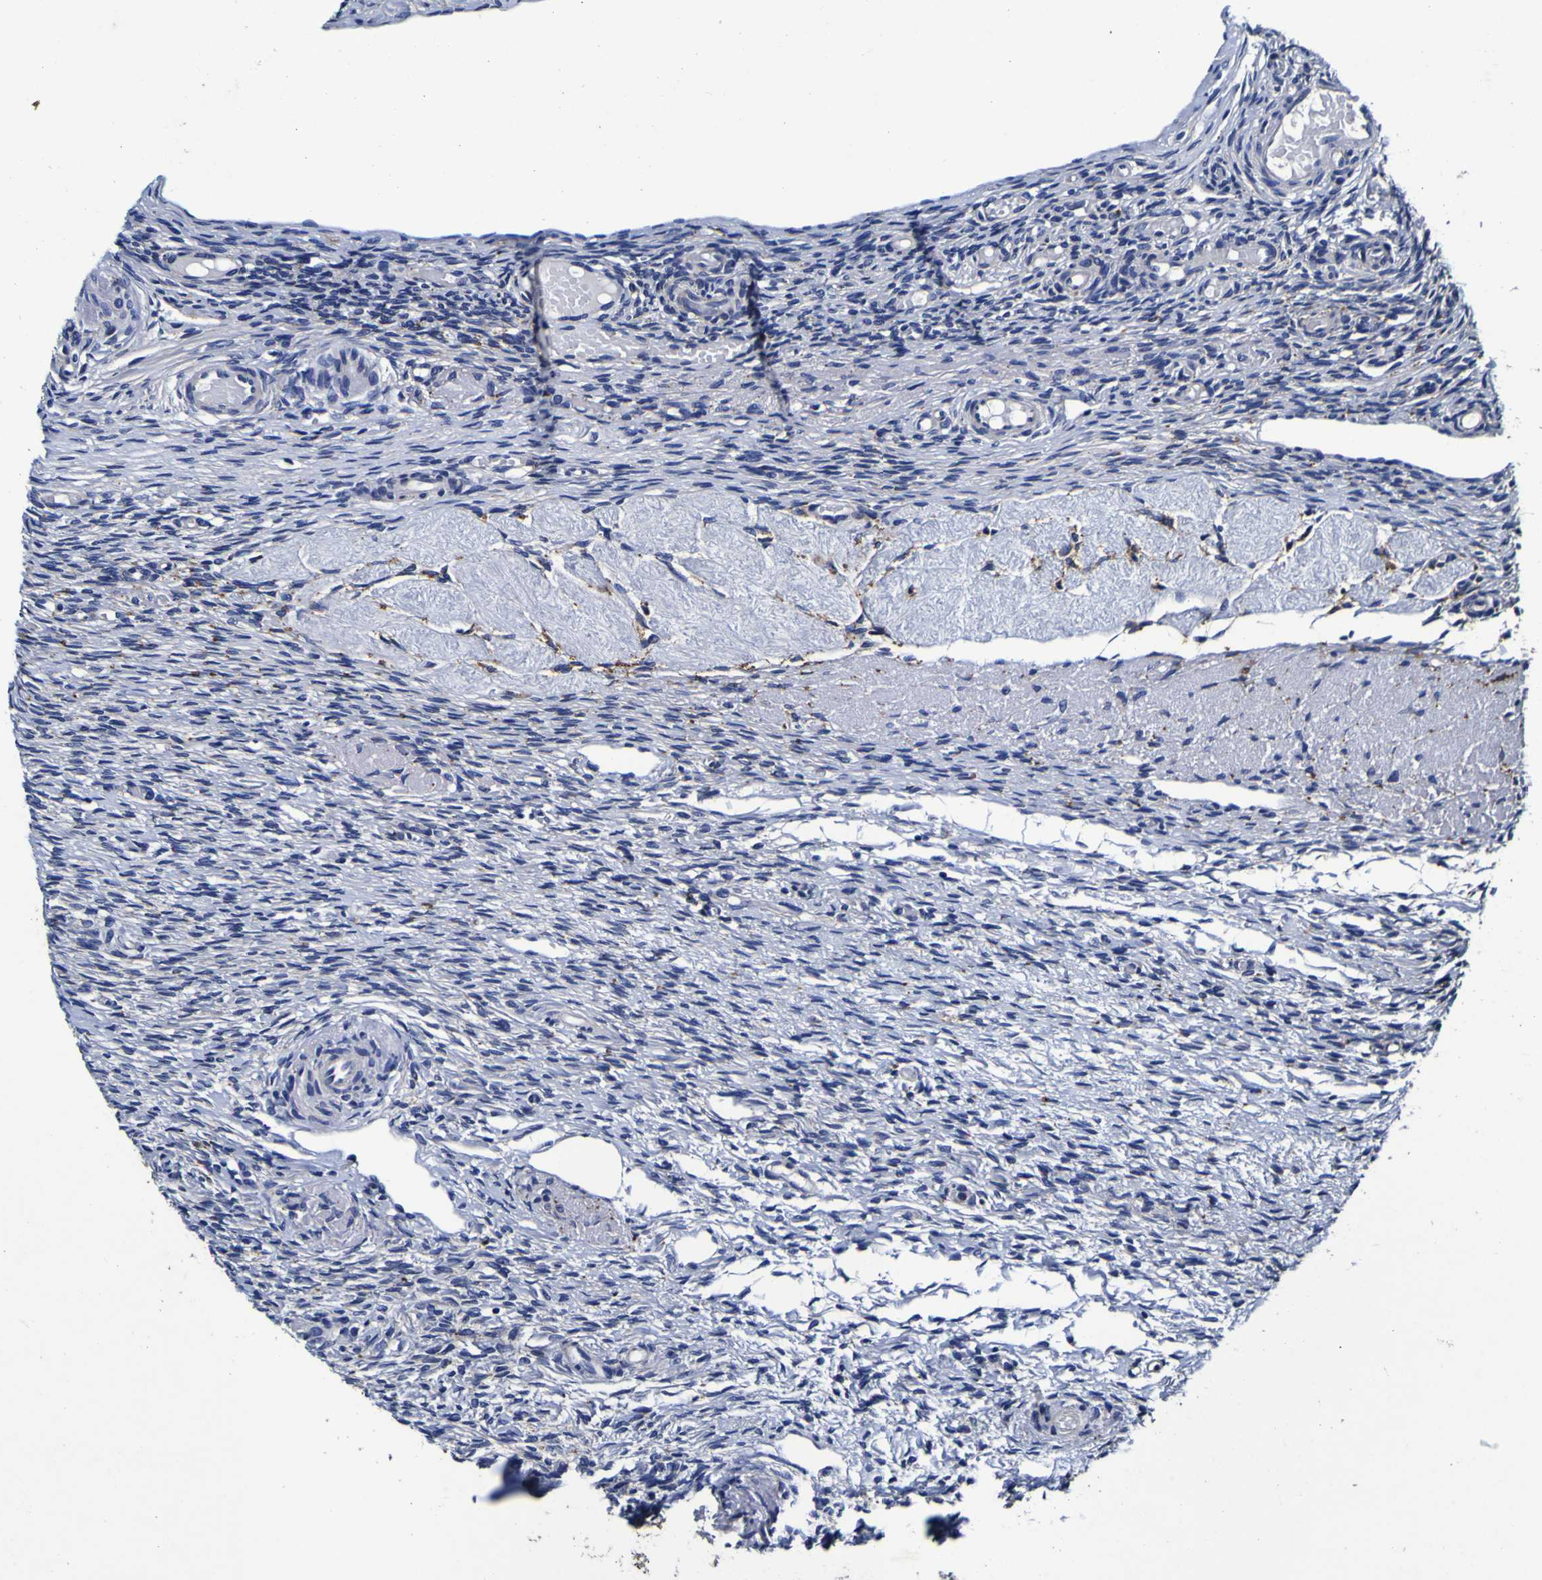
{"staining": {"intensity": "negative", "quantity": "none", "location": "none"}, "tissue": "ovary", "cell_type": "Ovarian stroma cells", "image_type": "normal", "snomed": [{"axis": "morphology", "description": "Normal tissue, NOS"}, {"axis": "topography", "description": "Ovary"}], "caption": "The micrograph displays no significant expression in ovarian stroma cells of ovary. (Immunohistochemistry (ihc), brightfield microscopy, high magnification).", "gene": "PANK4", "patient": {"sex": "female", "age": 60}}